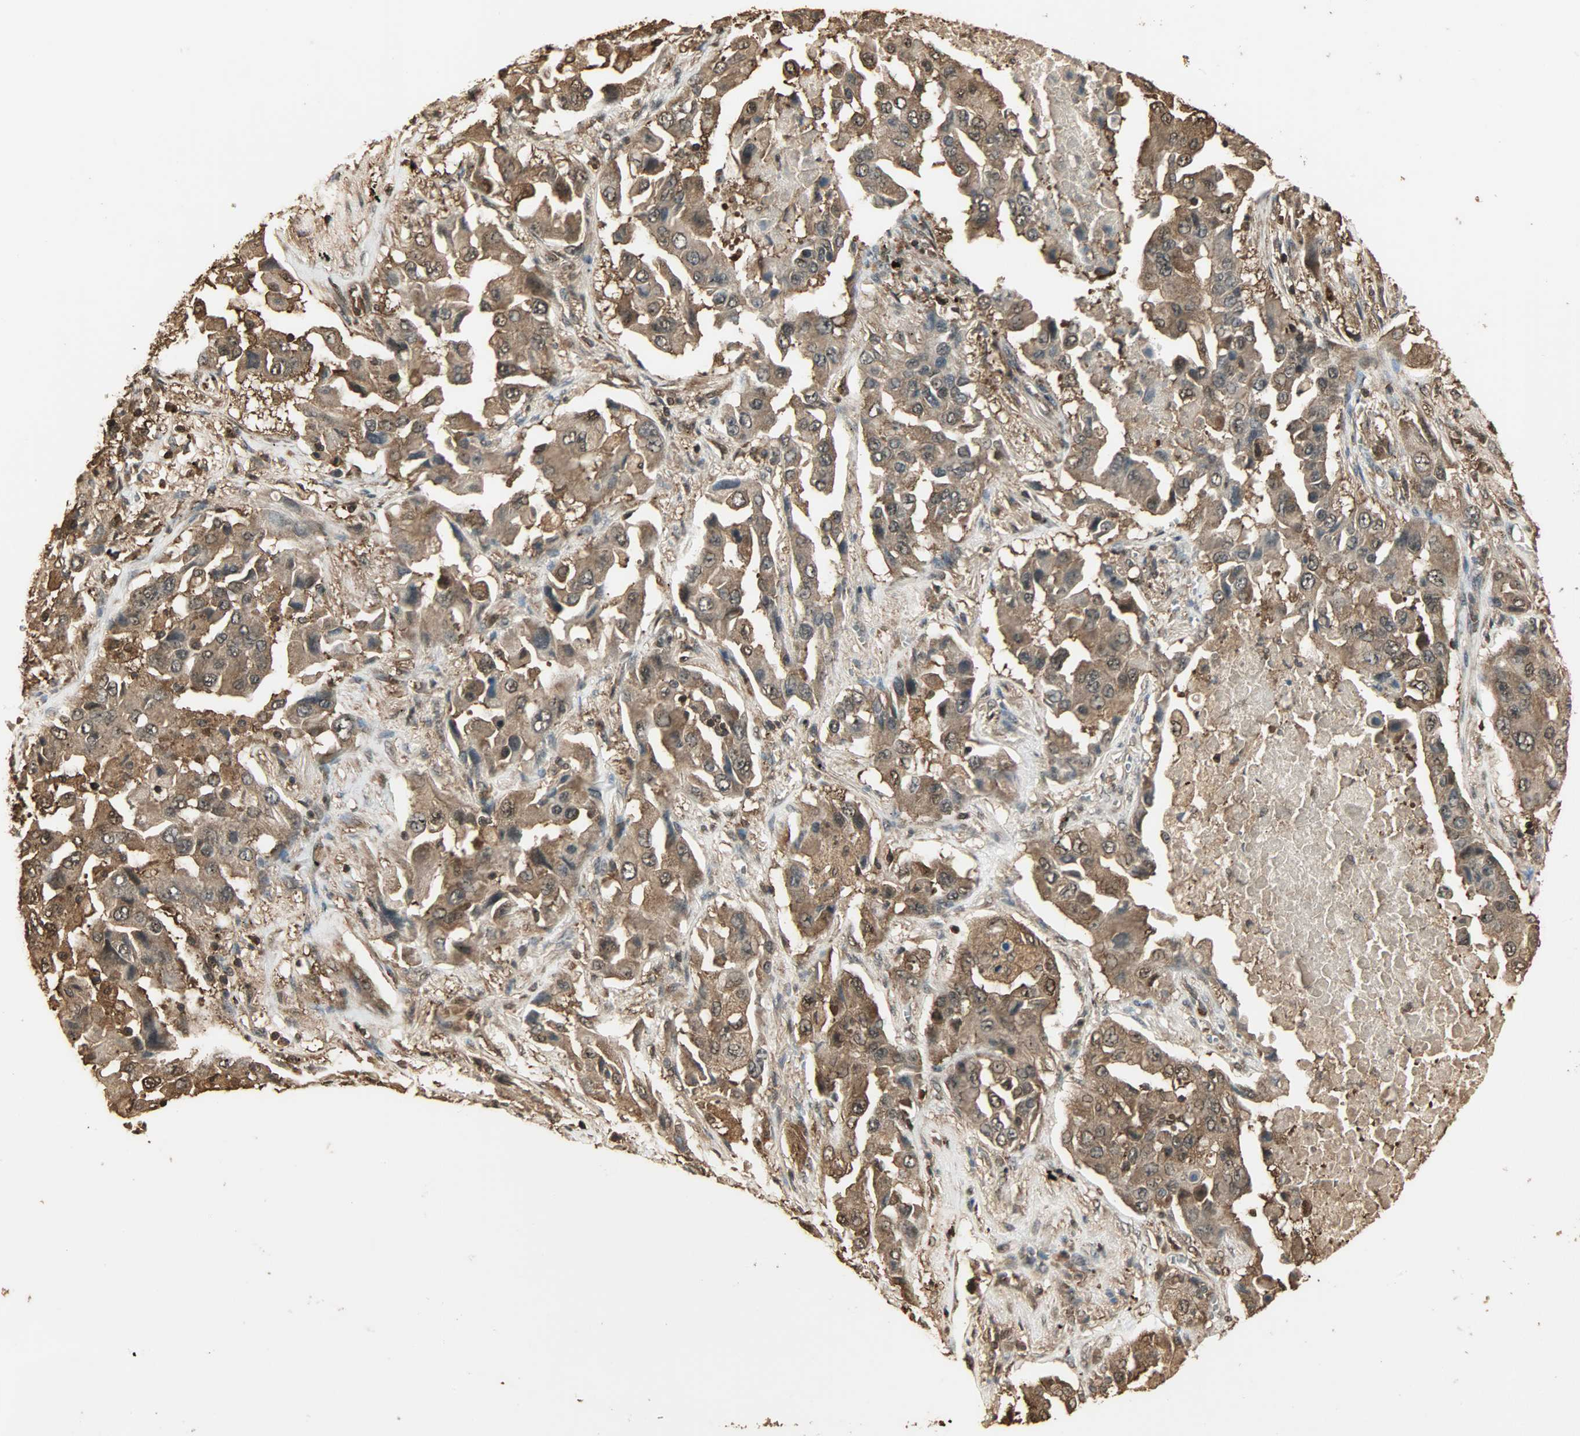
{"staining": {"intensity": "moderate", "quantity": ">75%", "location": "cytoplasmic/membranous,nuclear"}, "tissue": "lung cancer", "cell_type": "Tumor cells", "image_type": "cancer", "snomed": [{"axis": "morphology", "description": "Adenocarcinoma, NOS"}, {"axis": "topography", "description": "Lung"}], "caption": "Tumor cells reveal medium levels of moderate cytoplasmic/membranous and nuclear staining in about >75% of cells in human lung cancer. Nuclei are stained in blue.", "gene": "YWHAZ", "patient": {"sex": "female", "age": 65}}